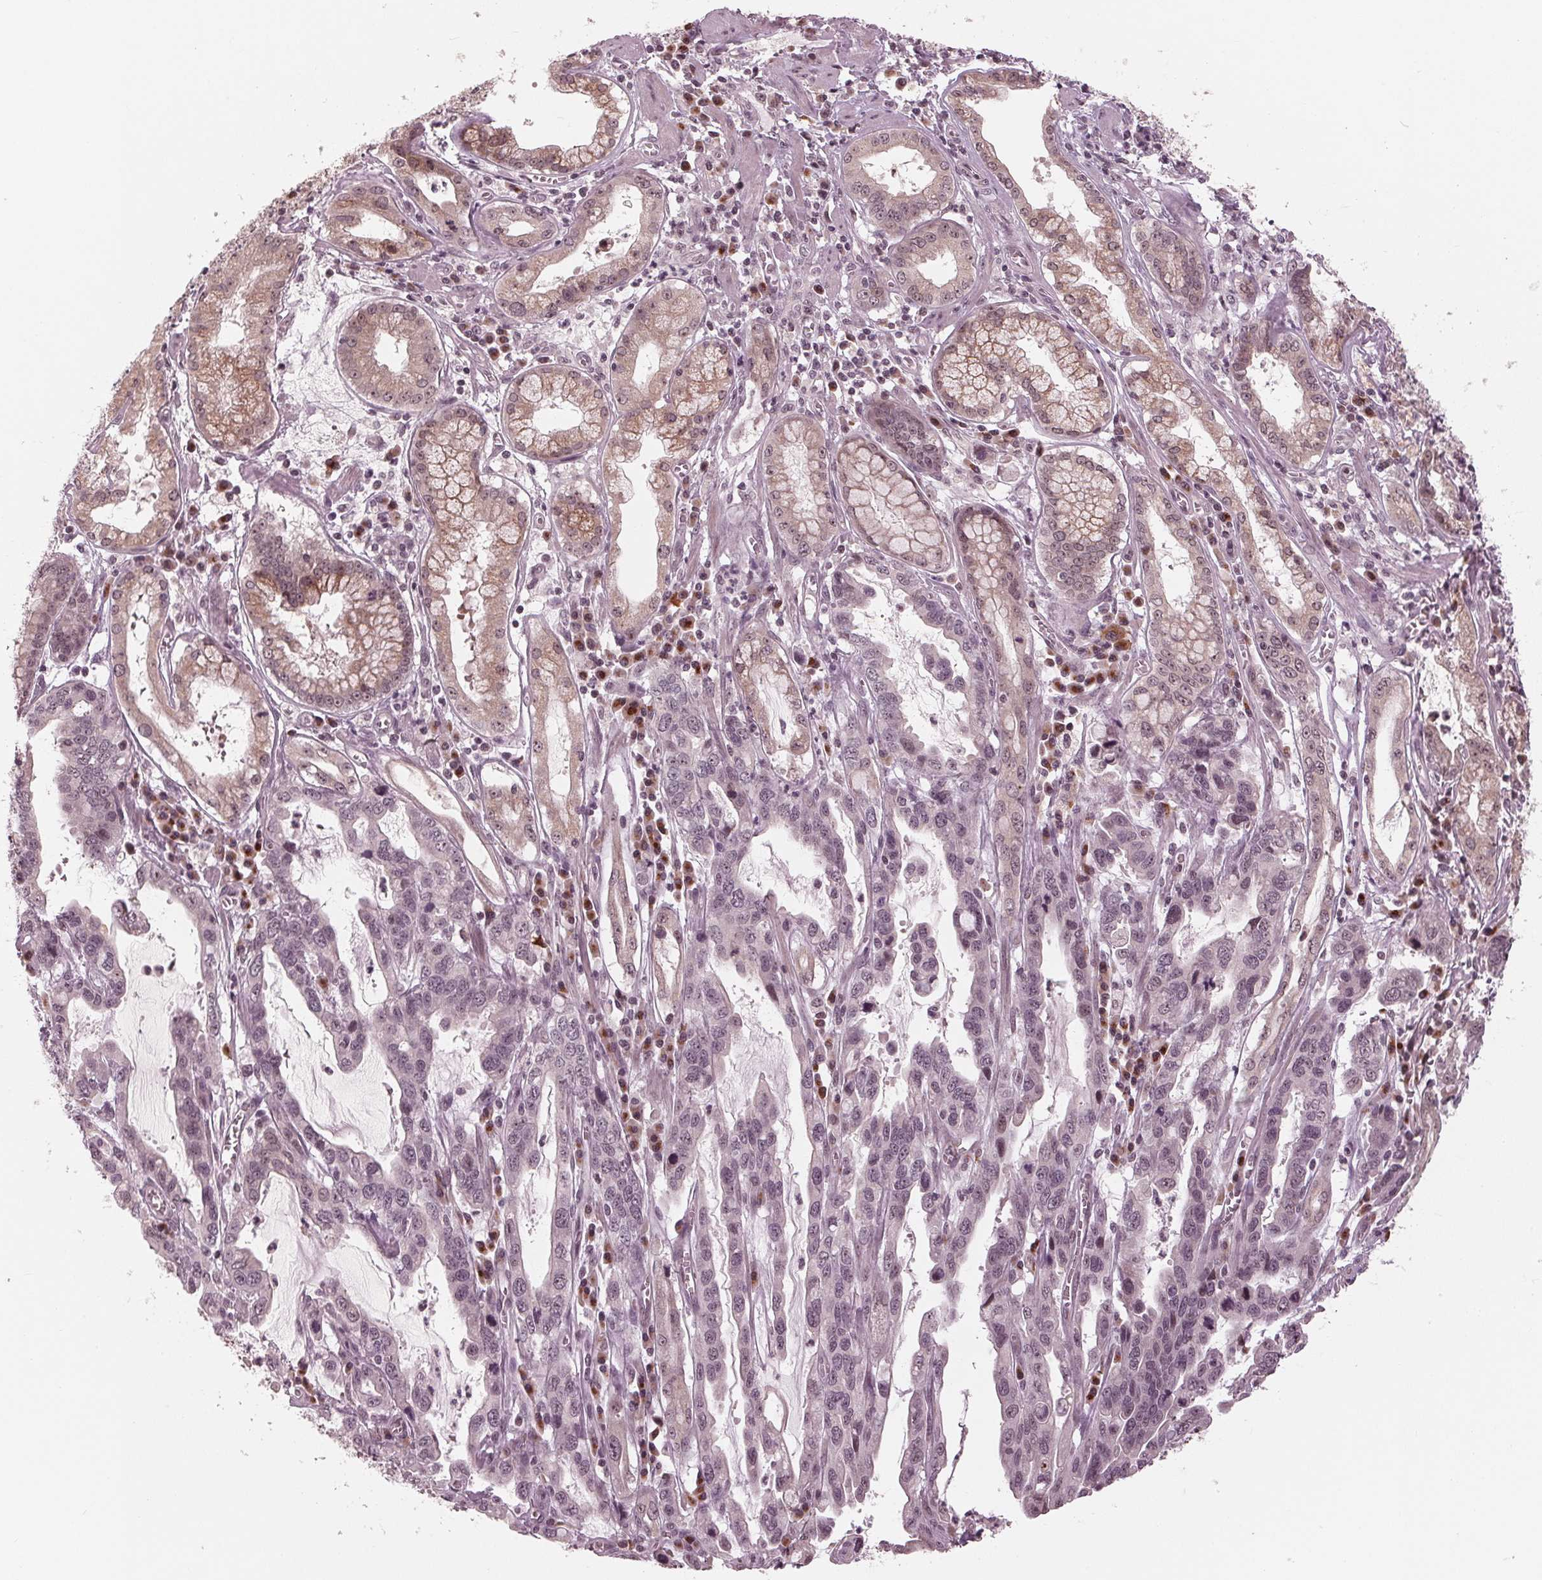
{"staining": {"intensity": "weak", "quantity": "<25%", "location": "nuclear"}, "tissue": "stomach cancer", "cell_type": "Tumor cells", "image_type": "cancer", "snomed": [{"axis": "morphology", "description": "Adenocarcinoma, NOS"}, {"axis": "topography", "description": "Stomach, lower"}], "caption": "A micrograph of human stomach cancer (adenocarcinoma) is negative for staining in tumor cells.", "gene": "SLX4", "patient": {"sex": "female", "age": 76}}